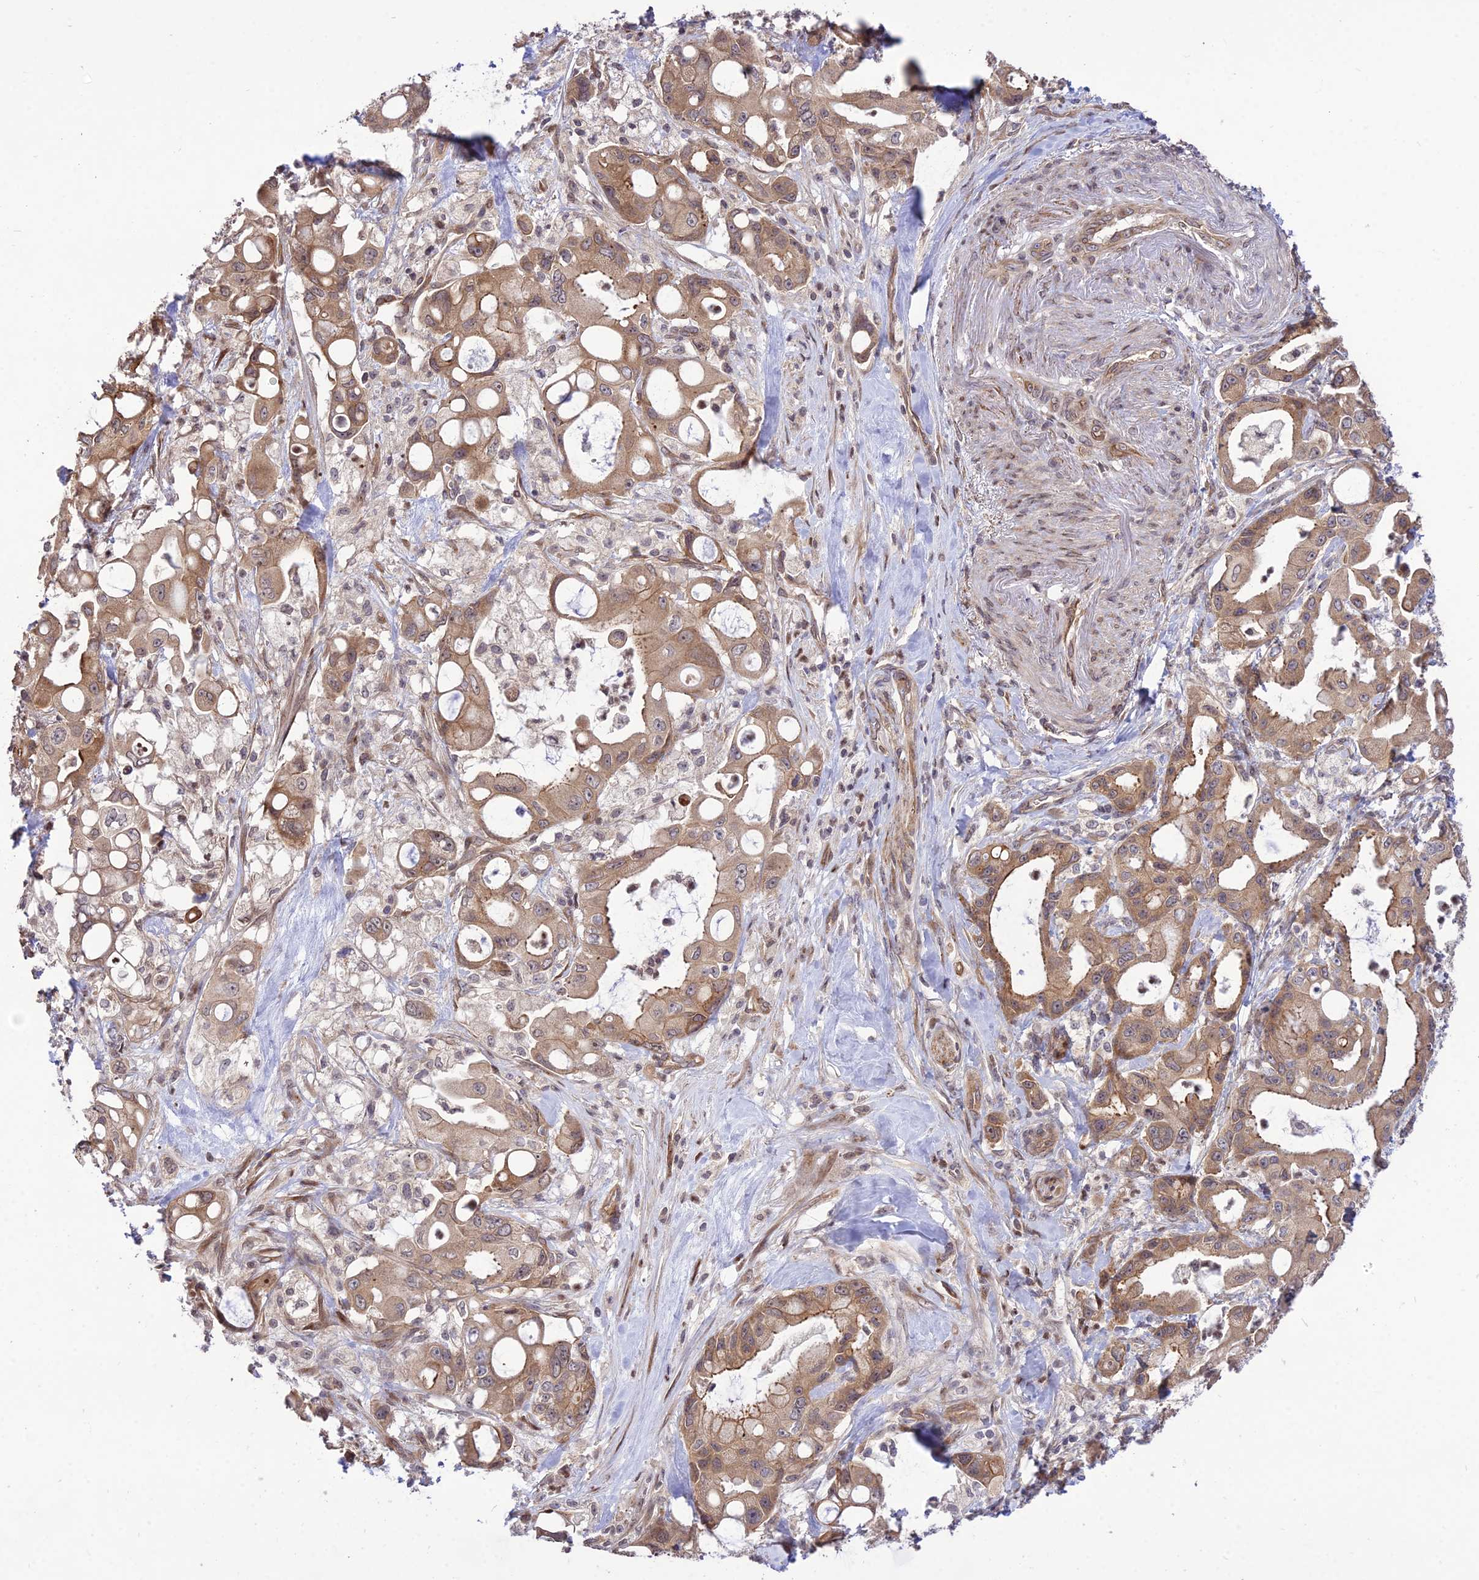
{"staining": {"intensity": "moderate", "quantity": ">75%", "location": "cytoplasmic/membranous"}, "tissue": "pancreatic cancer", "cell_type": "Tumor cells", "image_type": "cancer", "snomed": [{"axis": "morphology", "description": "Adenocarcinoma, NOS"}, {"axis": "topography", "description": "Pancreas"}], "caption": "High-magnification brightfield microscopy of pancreatic cancer stained with DAB (brown) and counterstained with hematoxylin (blue). tumor cells exhibit moderate cytoplasmic/membranous positivity is appreciated in about>75% of cells. (DAB (3,3'-diaminobenzidine) = brown stain, brightfield microscopy at high magnification).", "gene": "SMG6", "patient": {"sex": "male", "age": 68}}